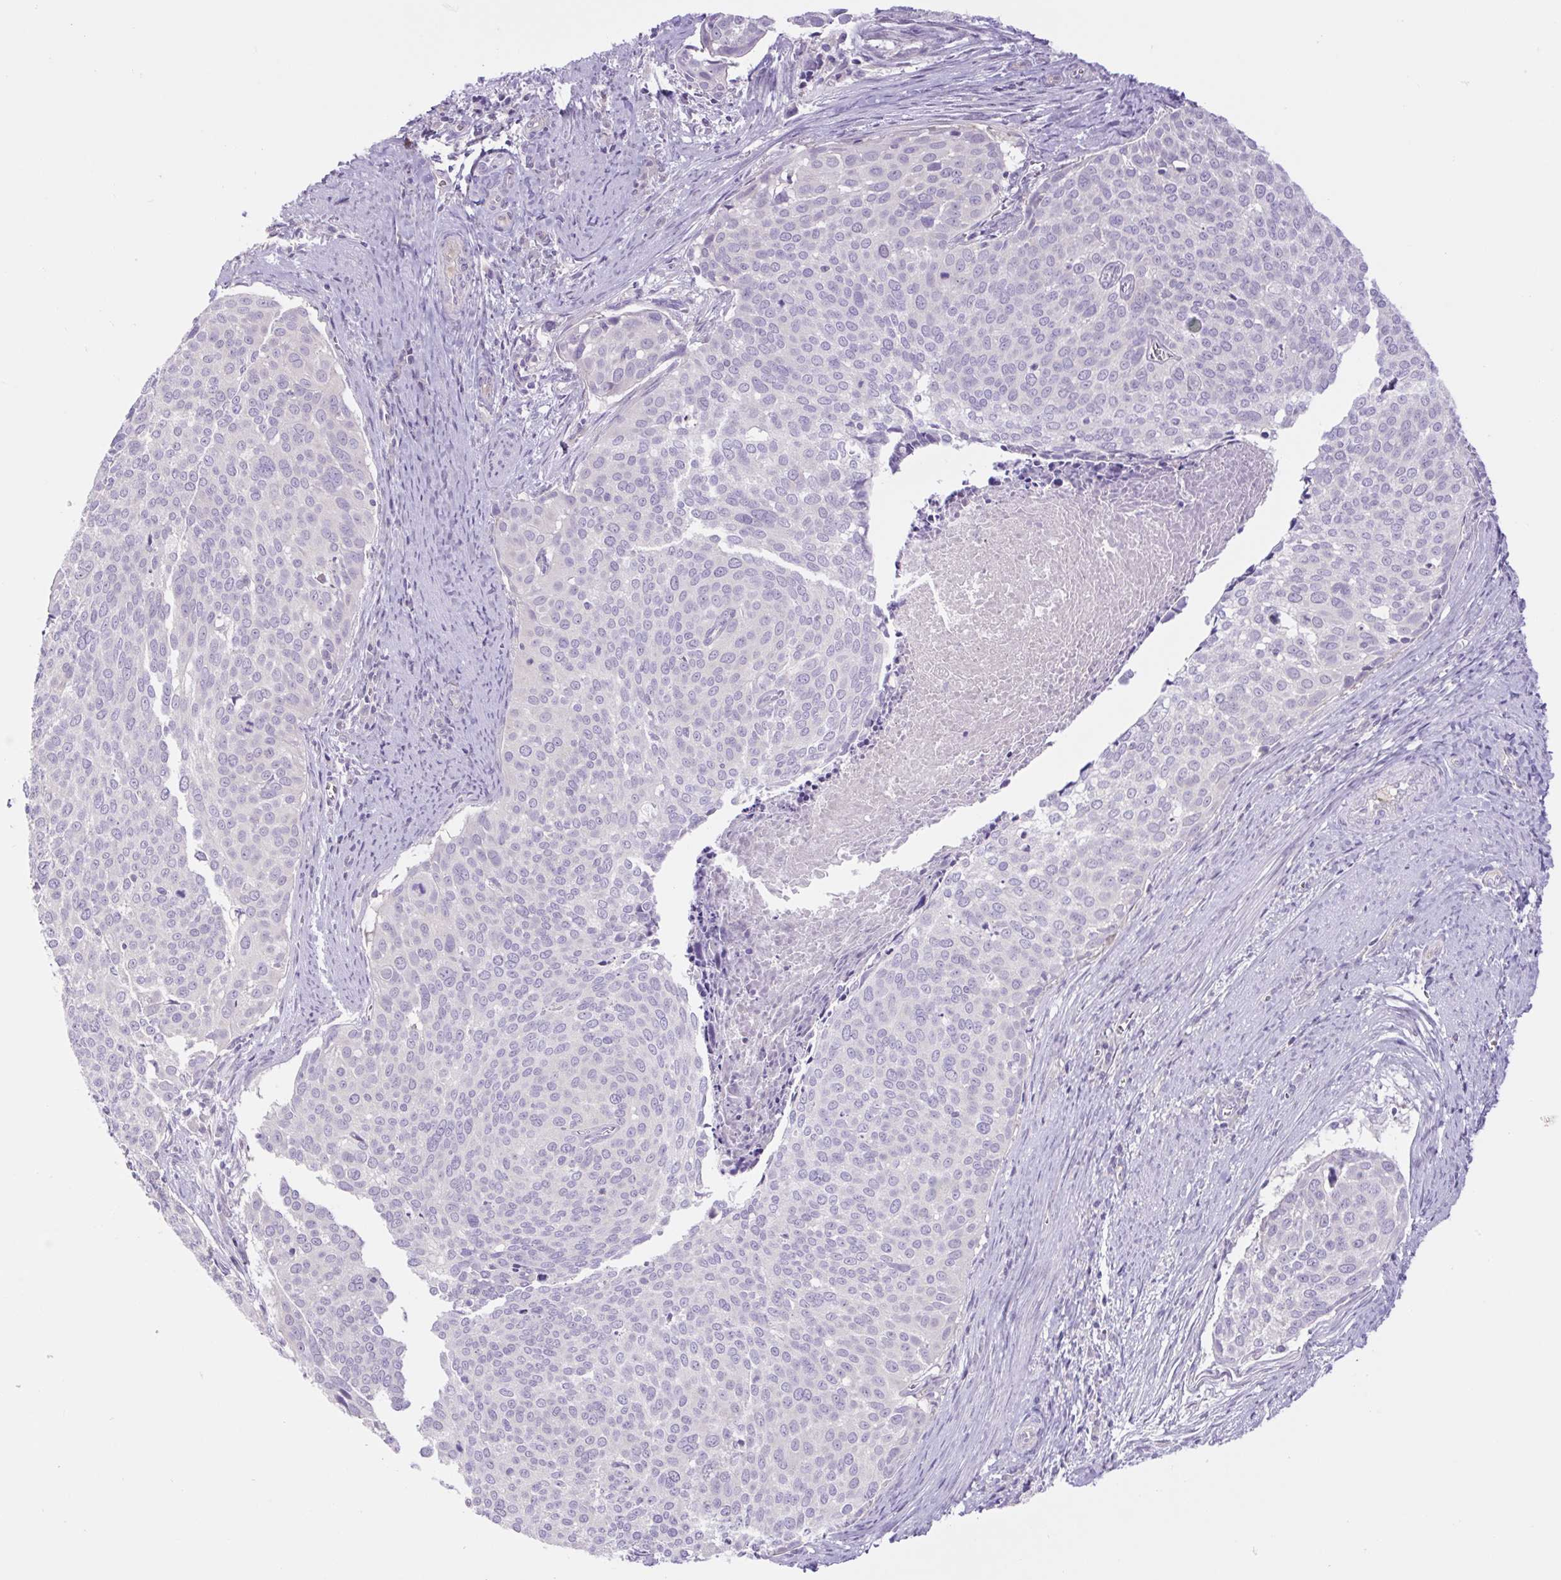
{"staining": {"intensity": "negative", "quantity": "none", "location": "none"}, "tissue": "cervical cancer", "cell_type": "Tumor cells", "image_type": "cancer", "snomed": [{"axis": "morphology", "description": "Squamous cell carcinoma, NOS"}, {"axis": "topography", "description": "Cervix"}], "caption": "A photomicrograph of cervical cancer stained for a protein shows no brown staining in tumor cells. Brightfield microscopy of IHC stained with DAB (brown) and hematoxylin (blue), captured at high magnification.", "gene": "FAM177B", "patient": {"sex": "female", "age": 39}}